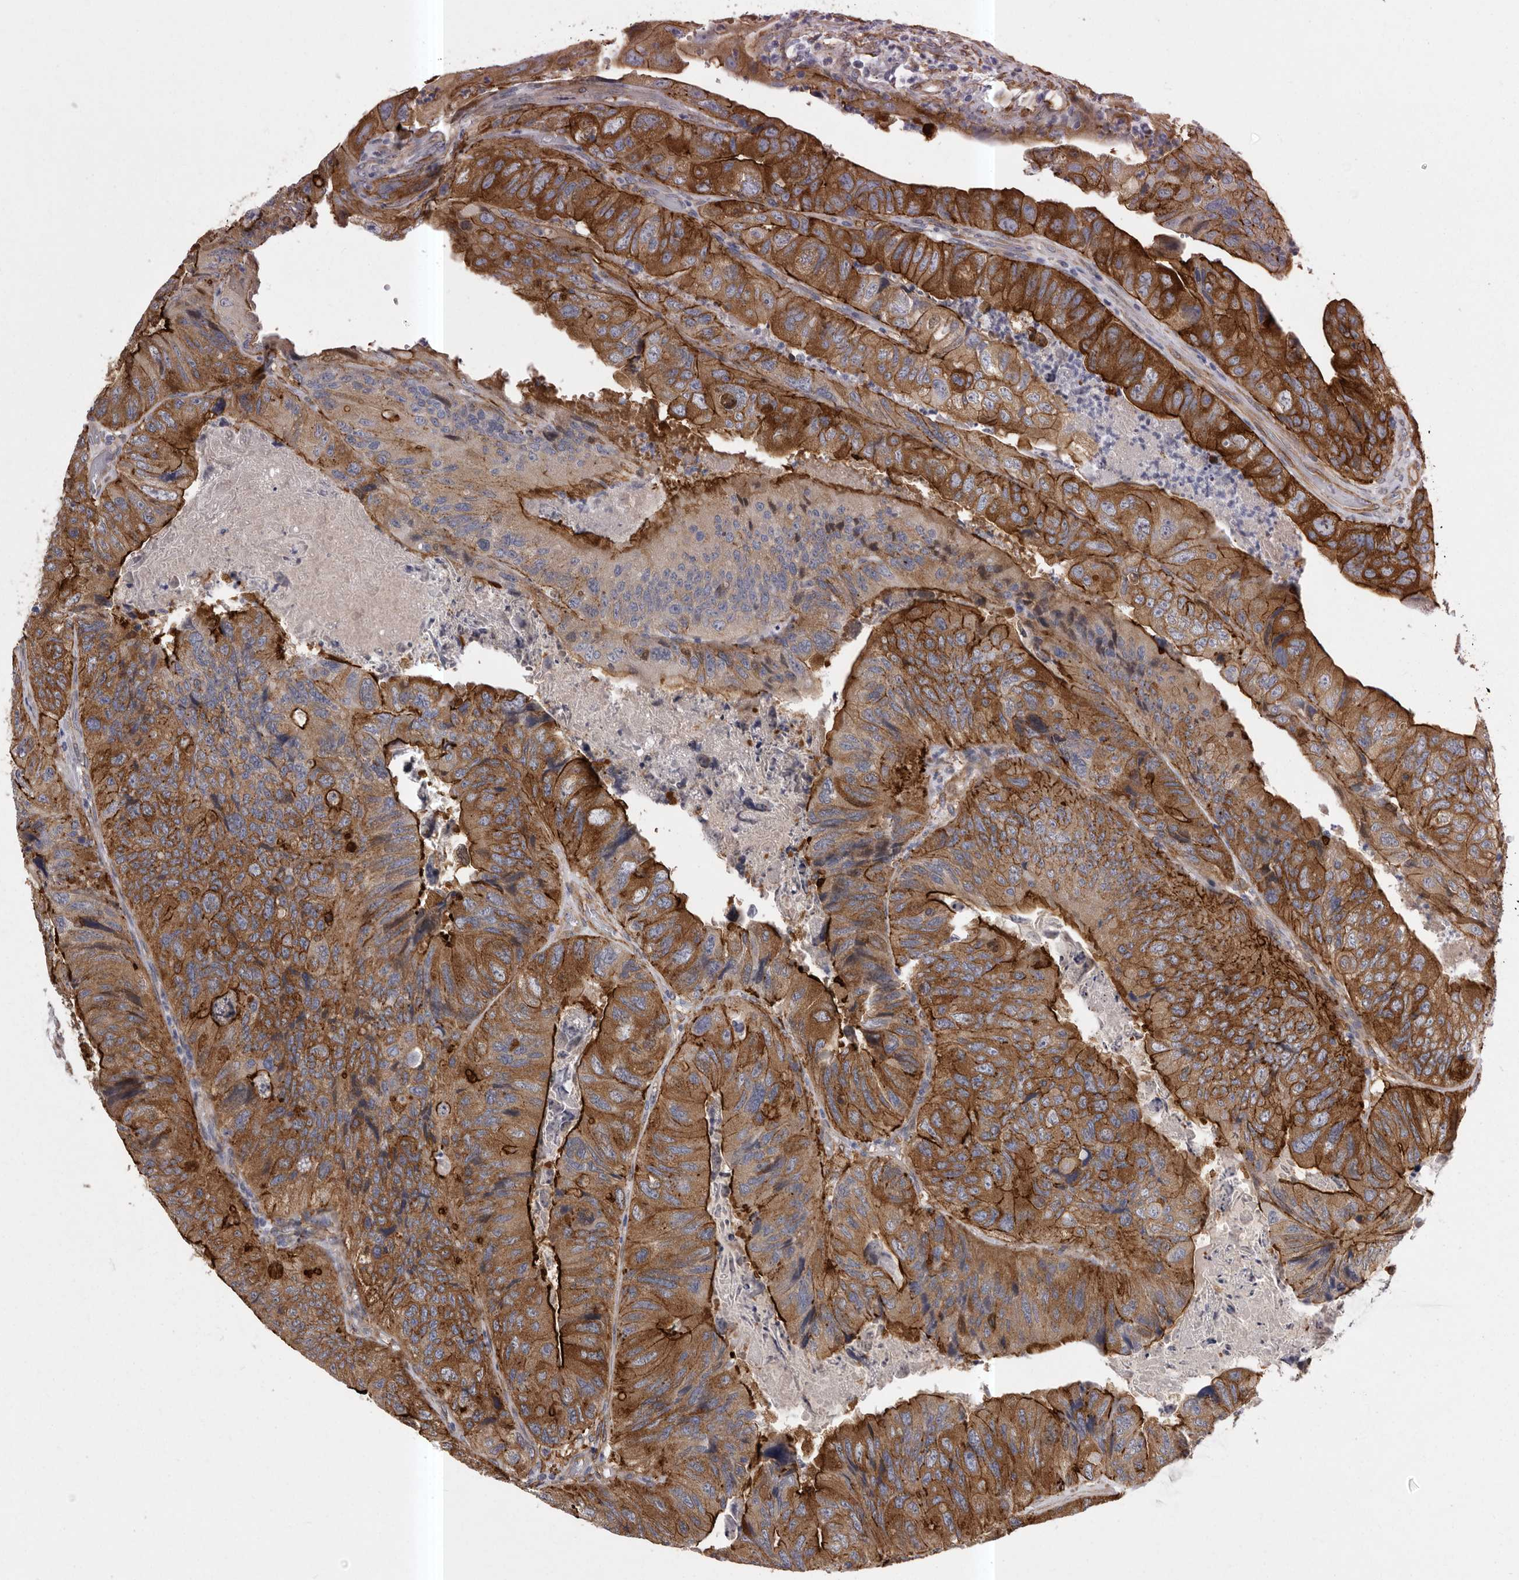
{"staining": {"intensity": "strong", "quantity": "25%-75%", "location": "cytoplasmic/membranous"}, "tissue": "colorectal cancer", "cell_type": "Tumor cells", "image_type": "cancer", "snomed": [{"axis": "morphology", "description": "Adenocarcinoma, NOS"}, {"axis": "topography", "description": "Rectum"}], "caption": "Adenocarcinoma (colorectal) tissue displays strong cytoplasmic/membranous staining in approximately 25%-75% of tumor cells", "gene": "ENAH", "patient": {"sex": "male", "age": 63}}